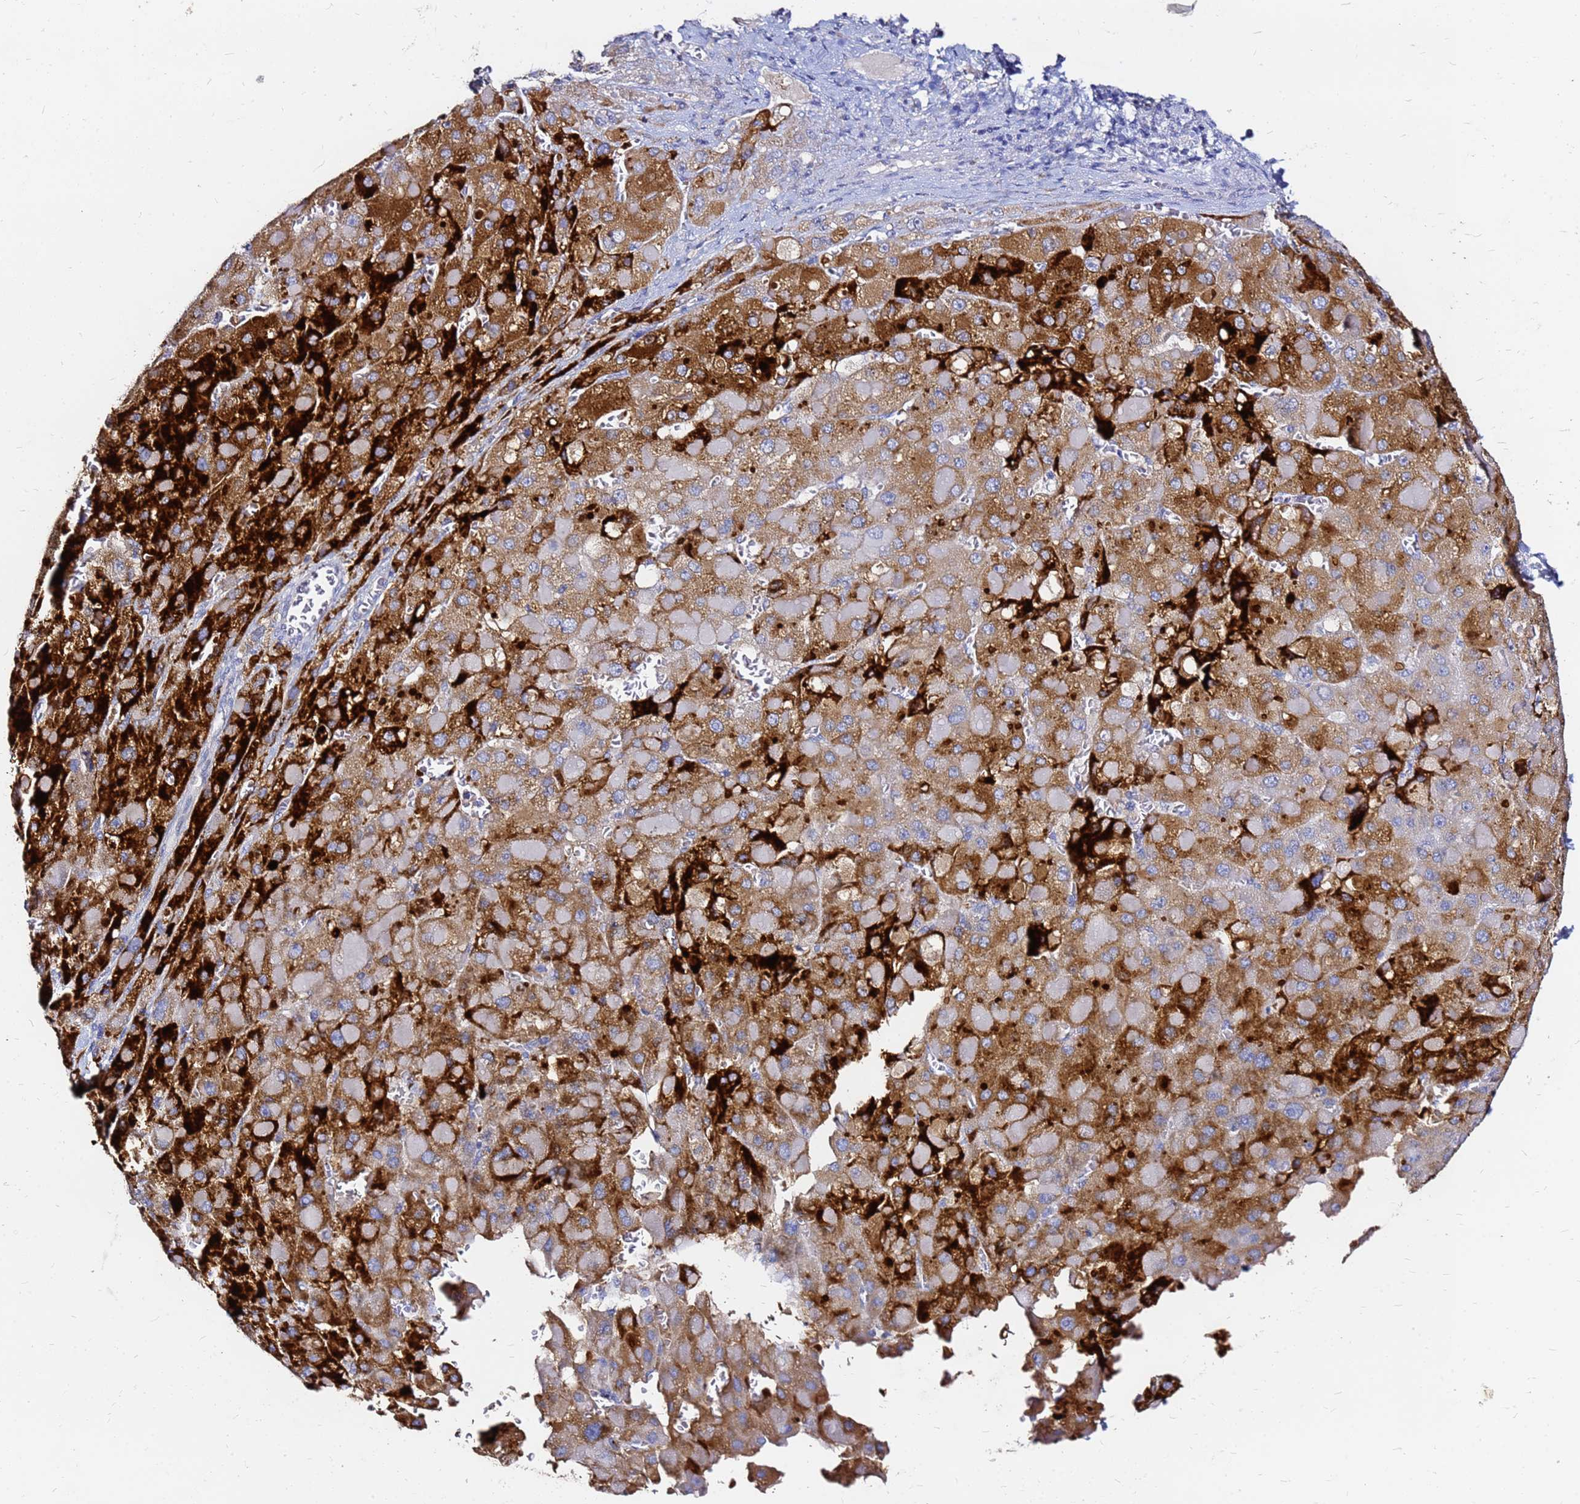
{"staining": {"intensity": "strong", "quantity": "25%-75%", "location": "cytoplasmic/membranous"}, "tissue": "liver cancer", "cell_type": "Tumor cells", "image_type": "cancer", "snomed": [{"axis": "morphology", "description": "Carcinoma, Hepatocellular, NOS"}, {"axis": "topography", "description": "Liver"}], "caption": "IHC histopathology image of neoplastic tissue: liver cancer stained using IHC exhibits high levels of strong protein expression localized specifically in the cytoplasmic/membranous of tumor cells, appearing as a cytoplasmic/membranous brown color.", "gene": "FAM183A", "patient": {"sex": "female", "age": 73}}